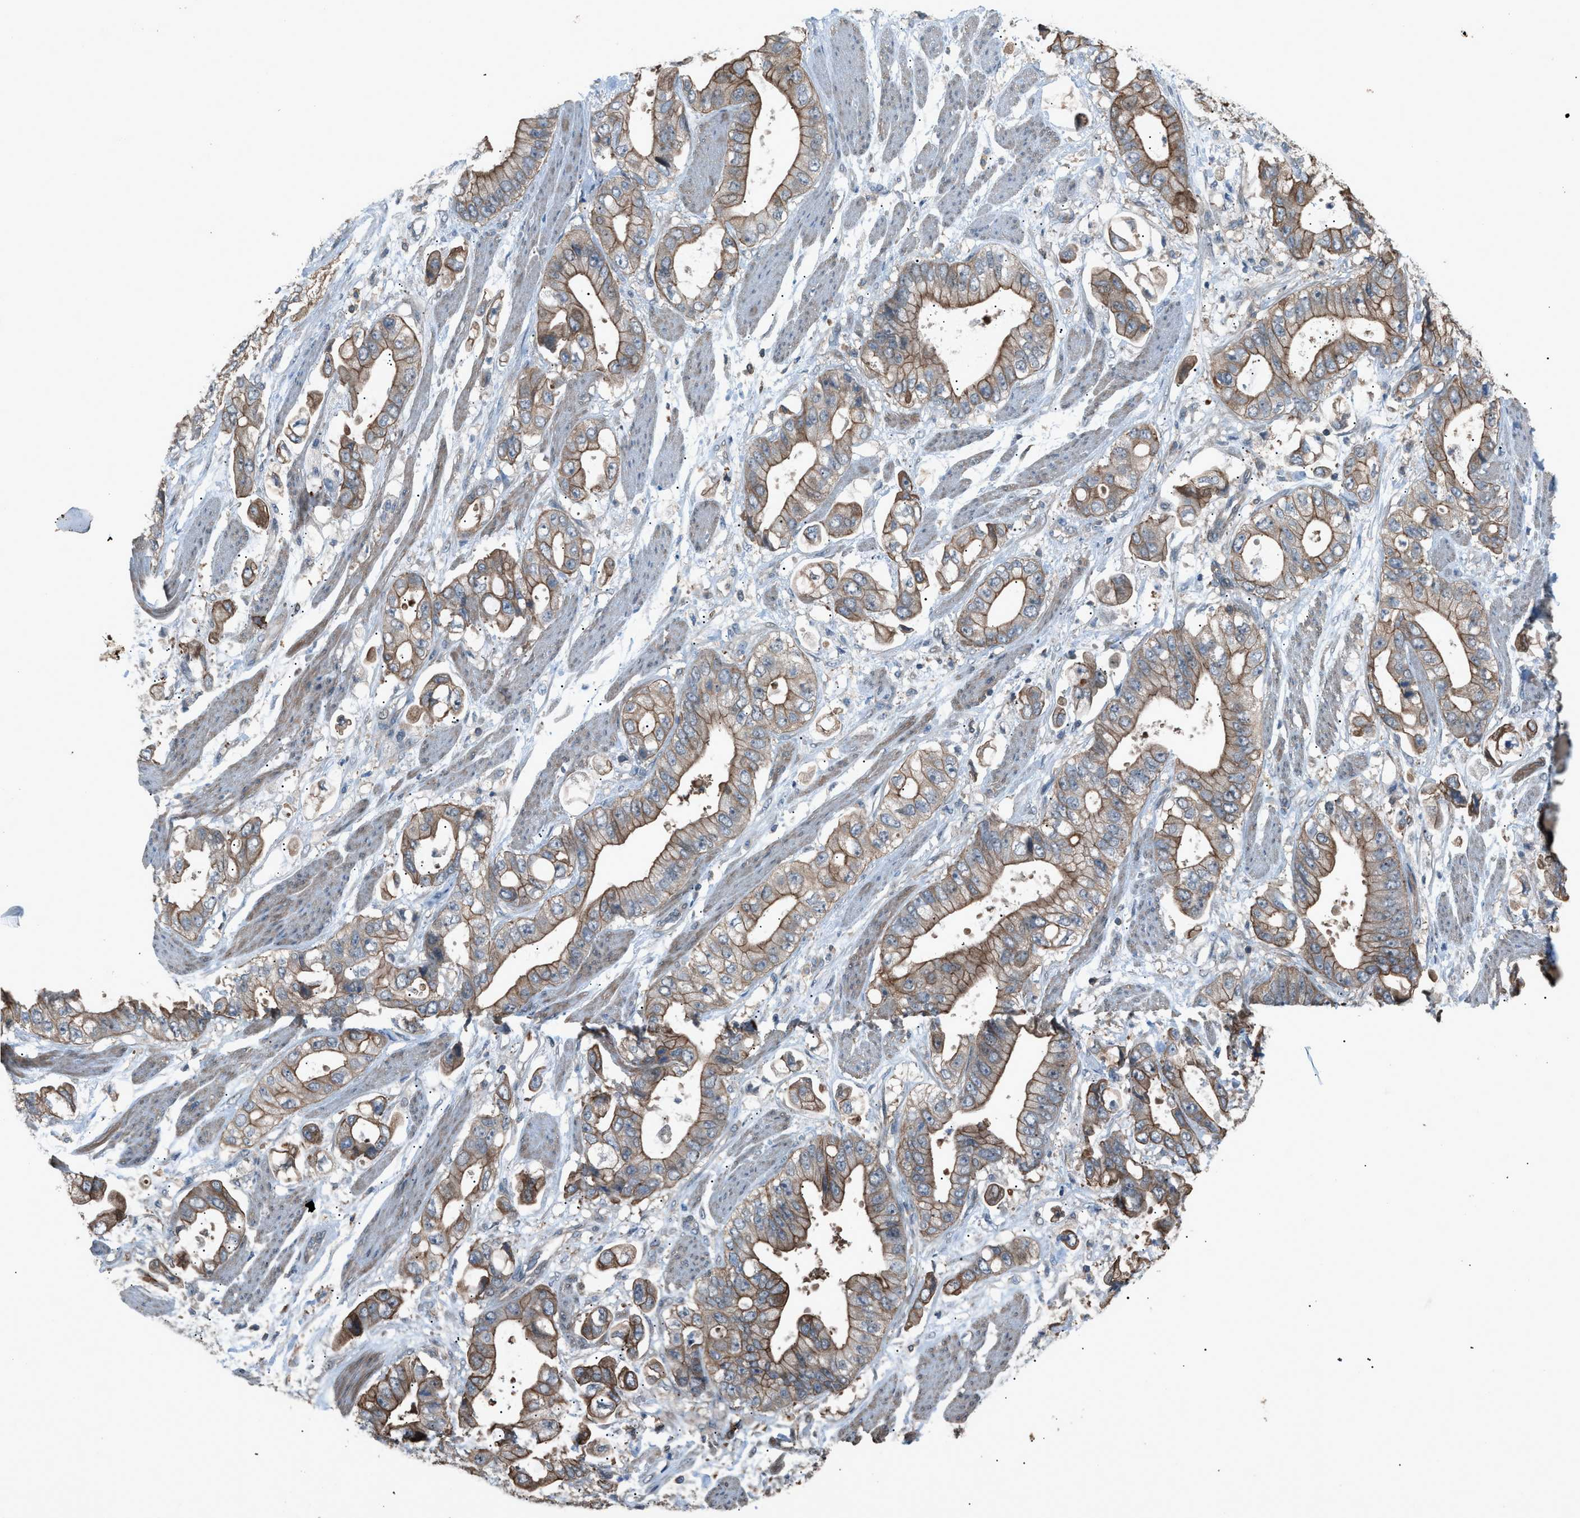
{"staining": {"intensity": "moderate", "quantity": ">75%", "location": "cytoplasmic/membranous"}, "tissue": "stomach cancer", "cell_type": "Tumor cells", "image_type": "cancer", "snomed": [{"axis": "morphology", "description": "Normal tissue, NOS"}, {"axis": "morphology", "description": "Adenocarcinoma, NOS"}, {"axis": "topography", "description": "Stomach"}], "caption": "DAB (3,3'-diaminobenzidine) immunohistochemical staining of stomach cancer (adenocarcinoma) reveals moderate cytoplasmic/membranous protein expression in approximately >75% of tumor cells.", "gene": "DYRK1A", "patient": {"sex": "male", "age": 62}}